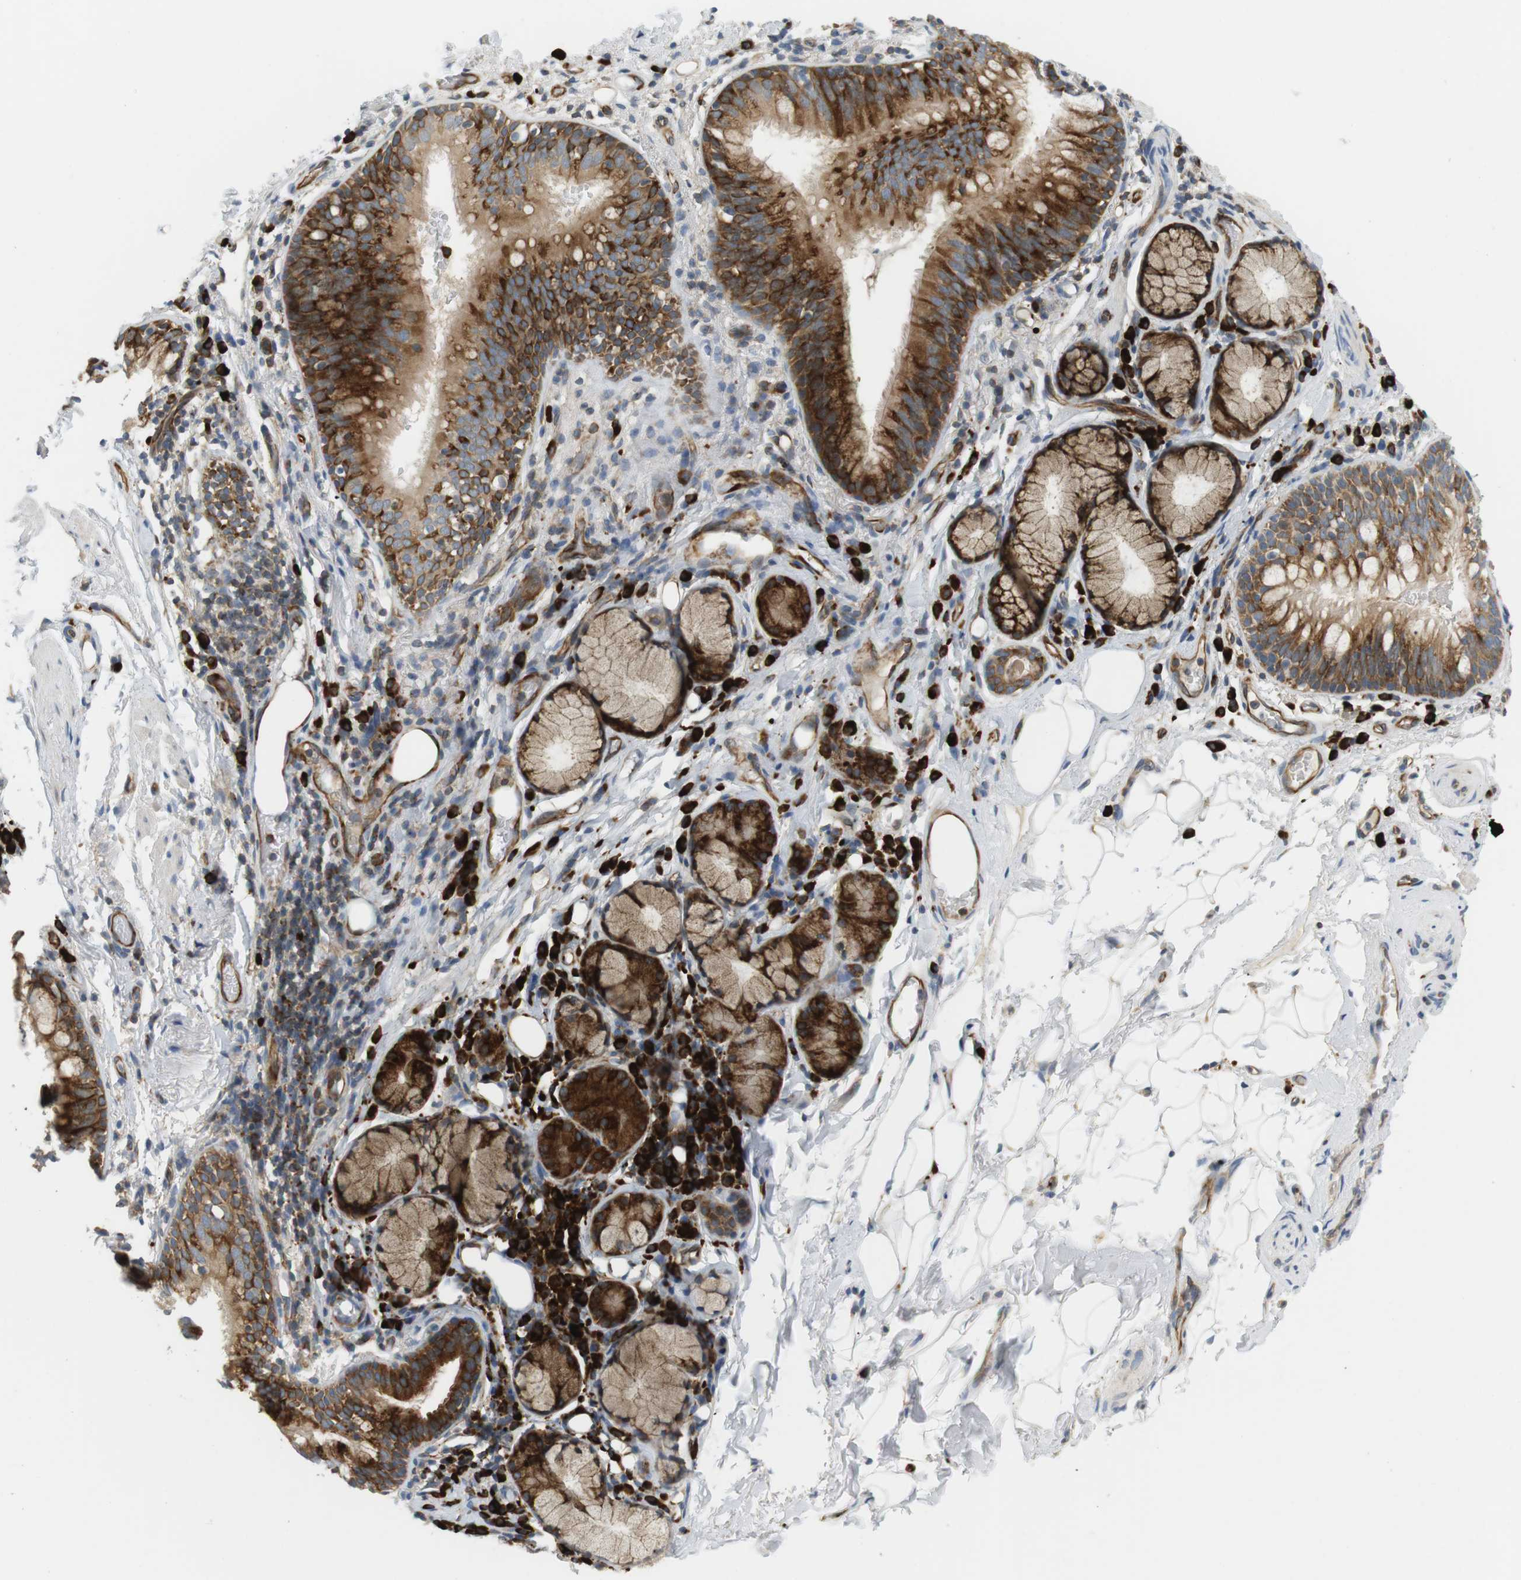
{"staining": {"intensity": "strong", "quantity": "25%-75%", "location": "cytoplasmic/membranous"}, "tissue": "bronchus", "cell_type": "Respiratory epithelial cells", "image_type": "normal", "snomed": [{"axis": "morphology", "description": "Normal tissue, NOS"}, {"axis": "morphology", "description": "Inflammation, NOS"}, {"axis": "topography", "description": "Cartilage tissue"}, {"axis": "topography", "description": "Bronchus"}], "caption": "DAB immunohistochemical staining of normal bronchus exhibits strong cytoplasmic/membranous protein expression in about 25%-75% of respiratory epithelial cells. The staining was performed using DAB (3,3'-diaminobenzidine), with brown indicating positive protein expression. Nuclei are stained blue with hematoxylin.", "gene": "TMEM200A", "patient": {"sex": "male", "age": 77}}